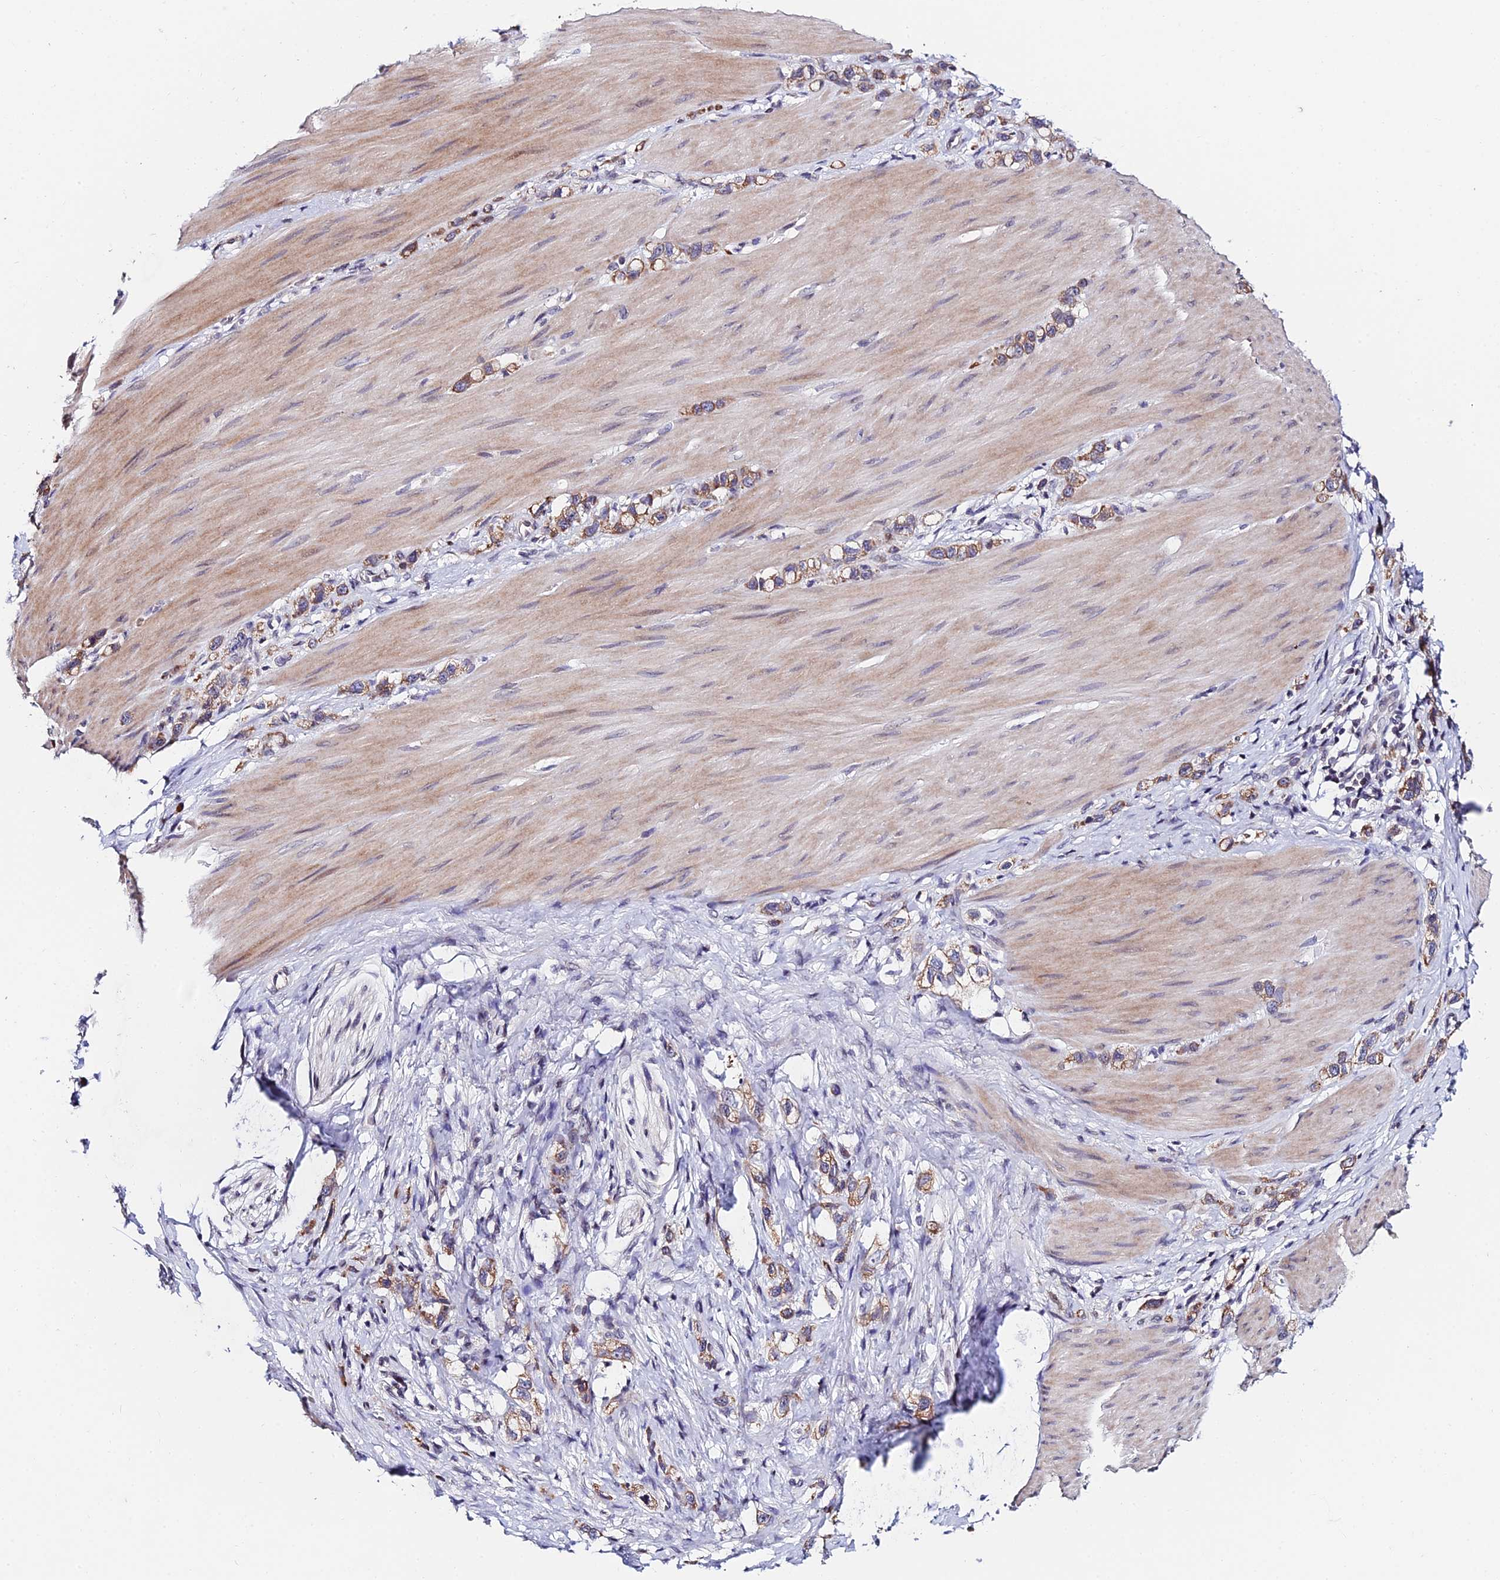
{"staining": {"intensity": "moderate", "quantity": "25%-75%", "location": "cytoplasmic/membranous"}, "tissue": "stomach cancer", "cell_type": "Tumor cells", "image_type": "cancer", "snomed": [{"axis": "morphology", "description": "Adenocarcinoma, NOS"}, {"axis": "topography", "description": "Stomach"}], "caption": "IHC of human stomach cancer shows medium levels of moderate cytoplasmic/membranous positivity in approximately 25%-75% of tumor cells. (DAB IHC with brightfield microscopy, high magnification).", "gene": "CDNF", "patient": {"sex": "female", "age": 65}}